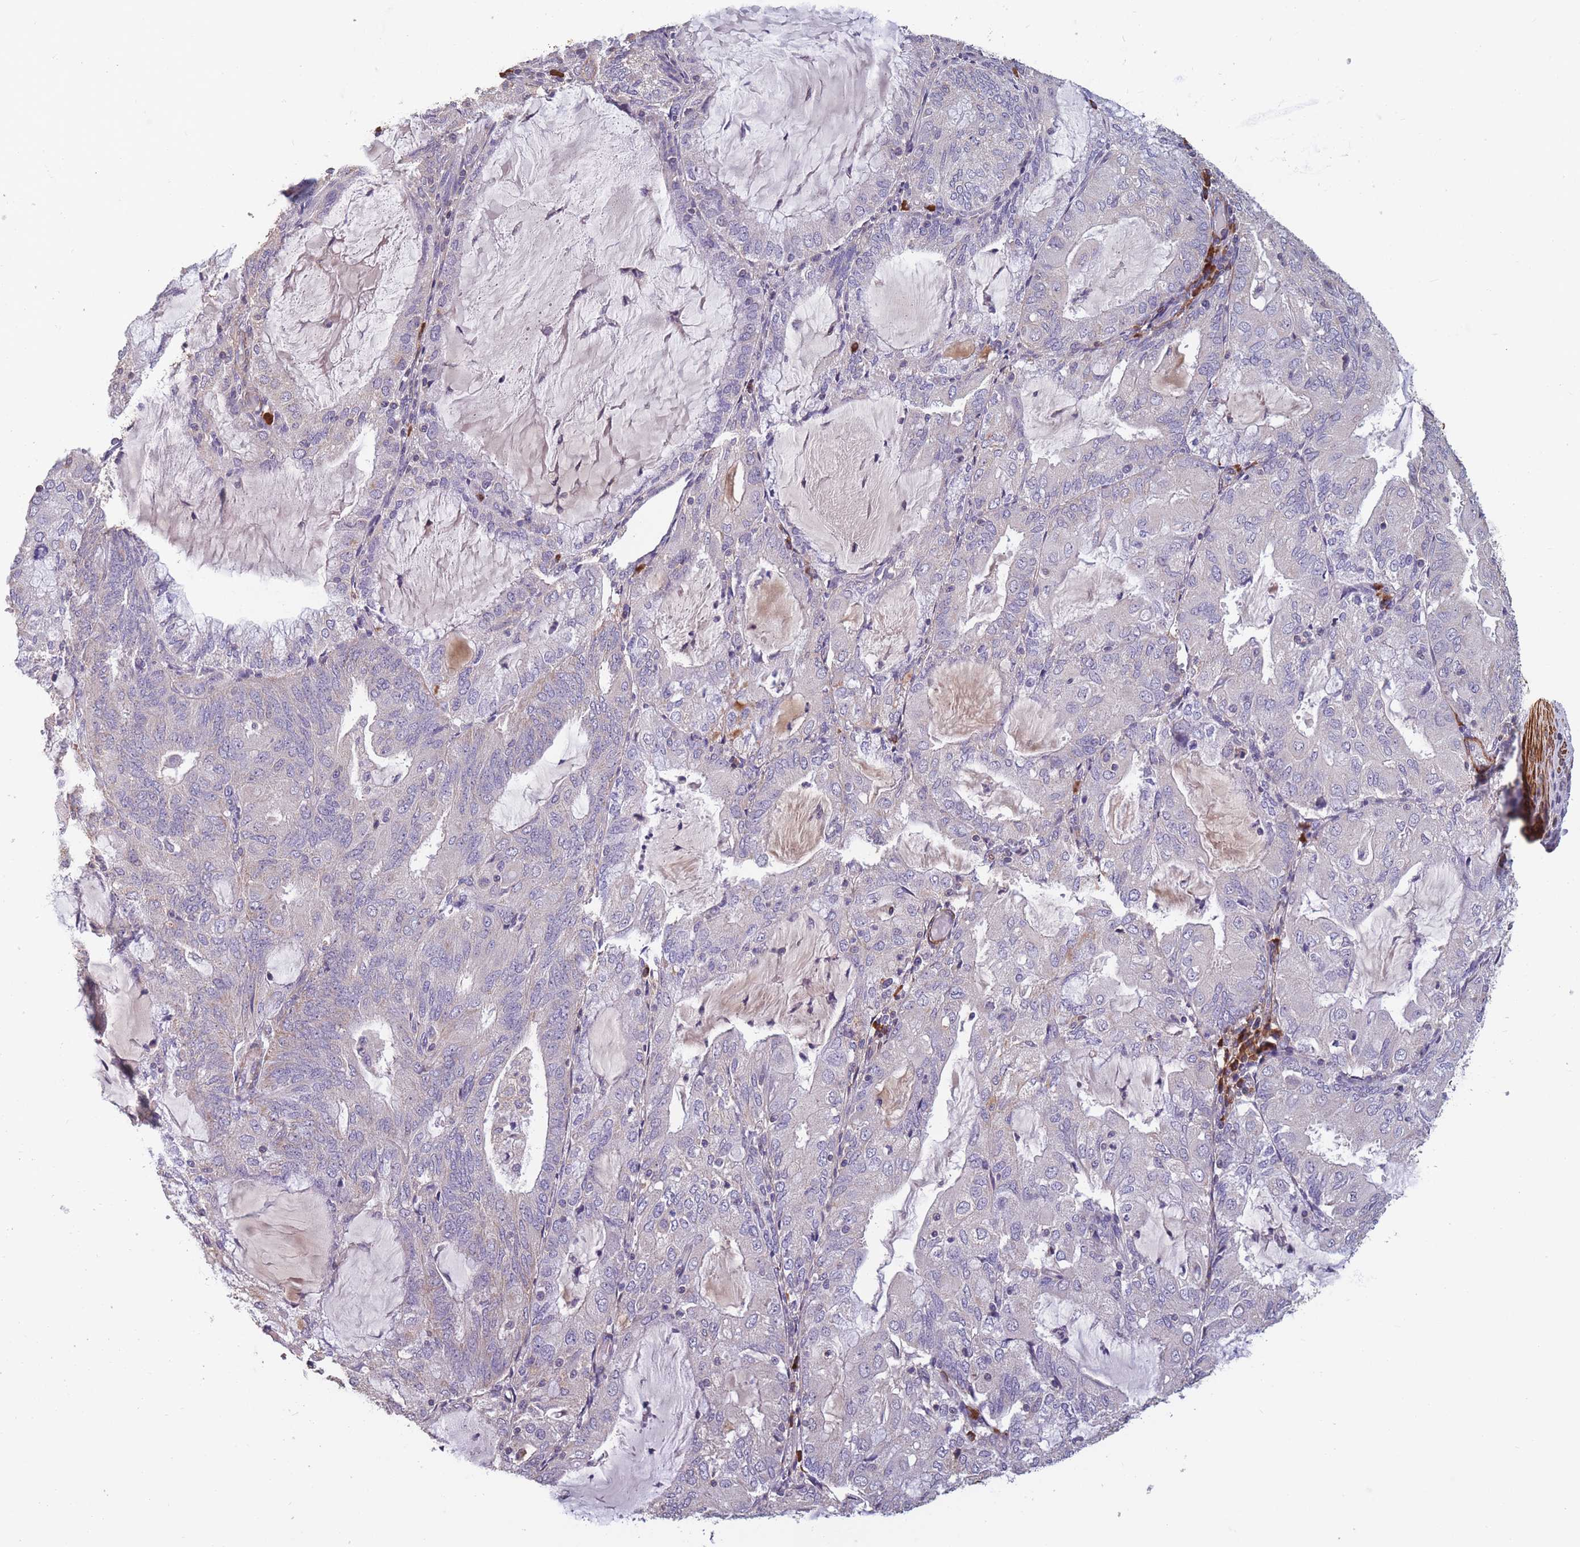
{"staining": {"intensity": "negative", "quantity": "none", "location": "none"}, "tissue": "endometrial cancer", "cell_type": "Tumor cells", "image_type": "cancer", "snomed": [{"axis": "morphology", "description": "Adenocarcinoma, NOS"}, {"axis": "topography", "description": "Endometrium"}], "caption": "Adenocarcinoma (endometrial) was stained to show a protein in brown. There is no significant expression in tumor cells.", "gene": "TOMM40L", "patient": {"sex": "female", "age": 81}}